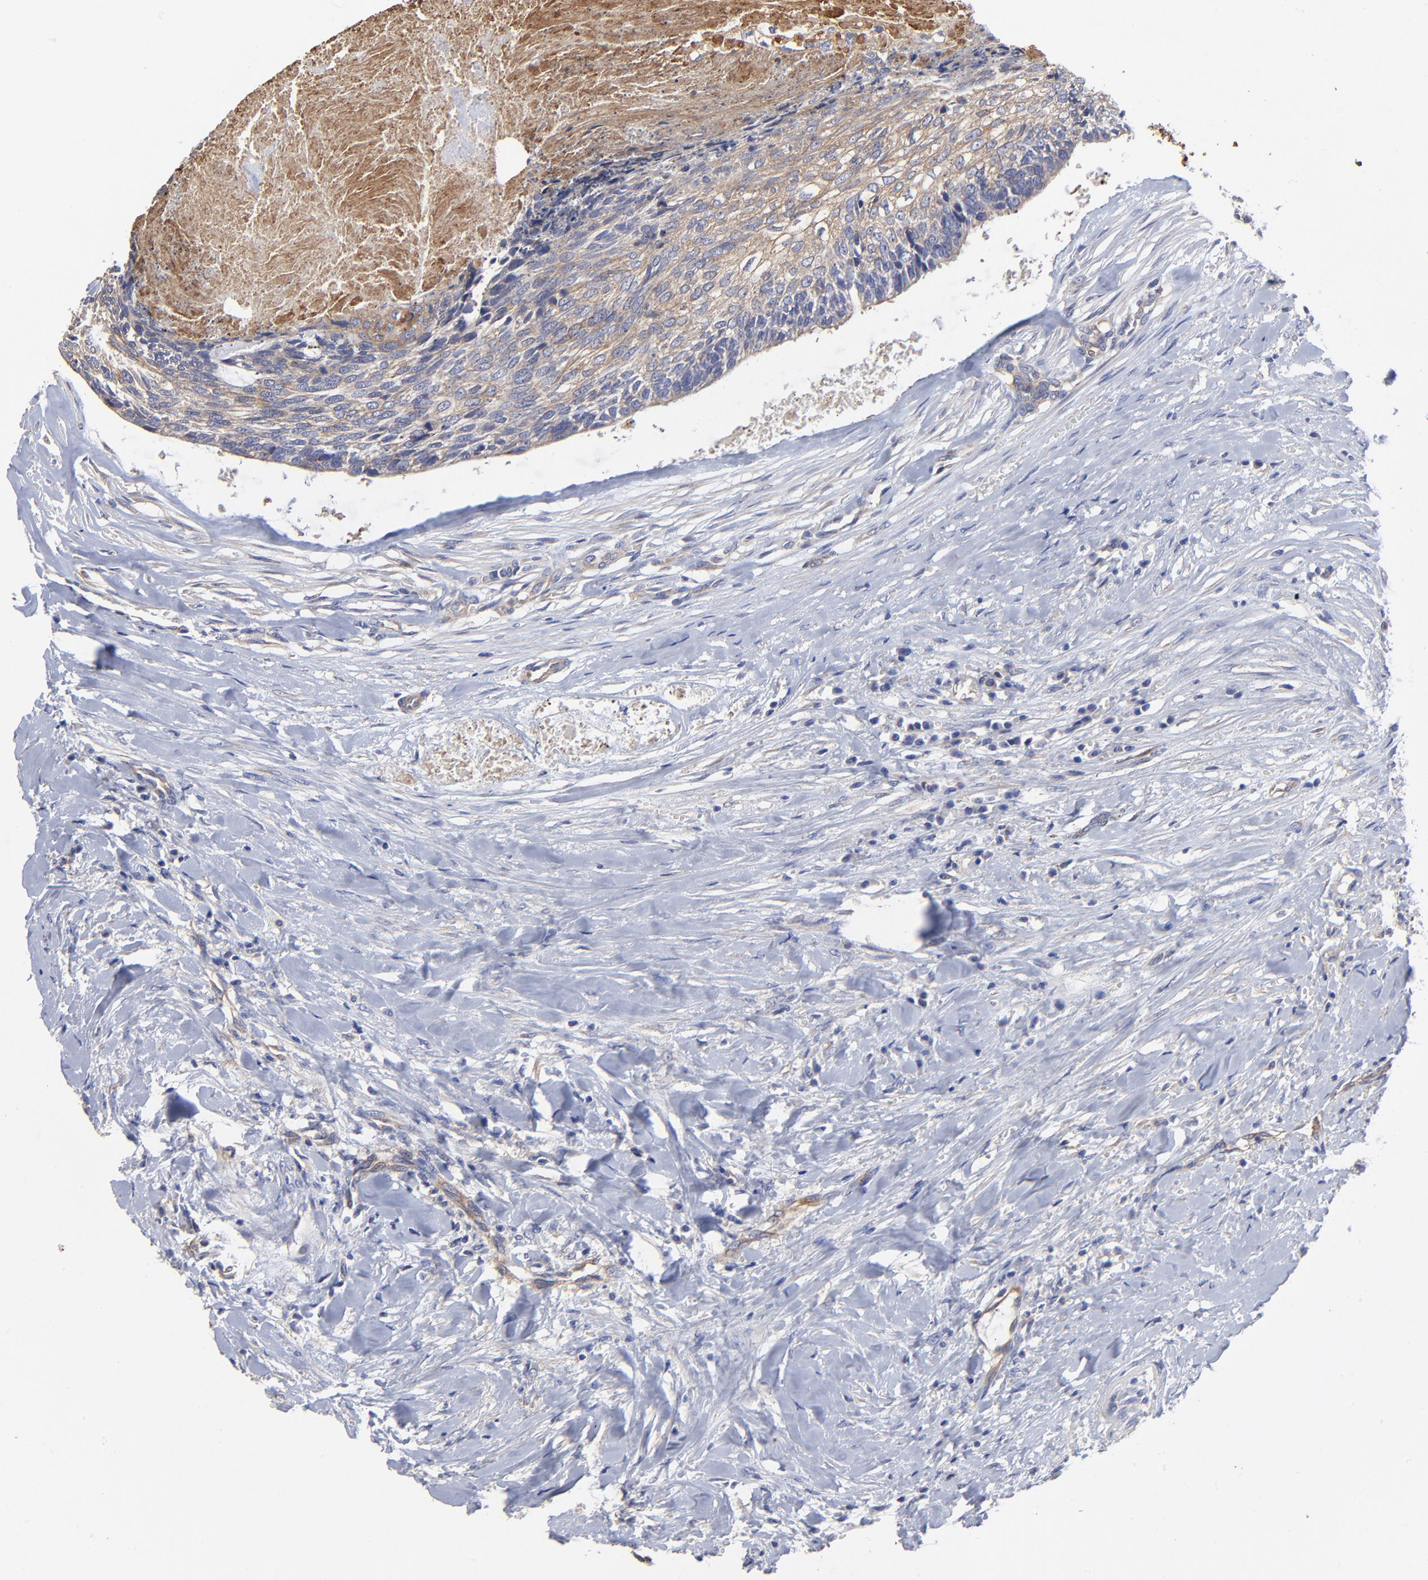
{"staining": {"intensity": "moderate", "quantity": "25%-75%", "location": "cytoplasmic/membranous"}, "tissue": "head and neck cancer", "cell_type": "Tumor cells", "image_type": "cancer", "snomed": [{"axis": "morphology", "description": "Squamous cell carcinoma, NOS"}, {"axis": "topography", "description": "Salivary gland"}, {"axis": "topography", "description": "Head-Neck"}], "caption": "IHC image of squamous cell carcinoma (head and neck) stained for a protein (brown), which displays medium levels of moderate cytoplasmic/membranous positivity in about 25%-75% of tumor cells.", "gene": "SULF2", "patient": {"sex": "male", "age": 70}}